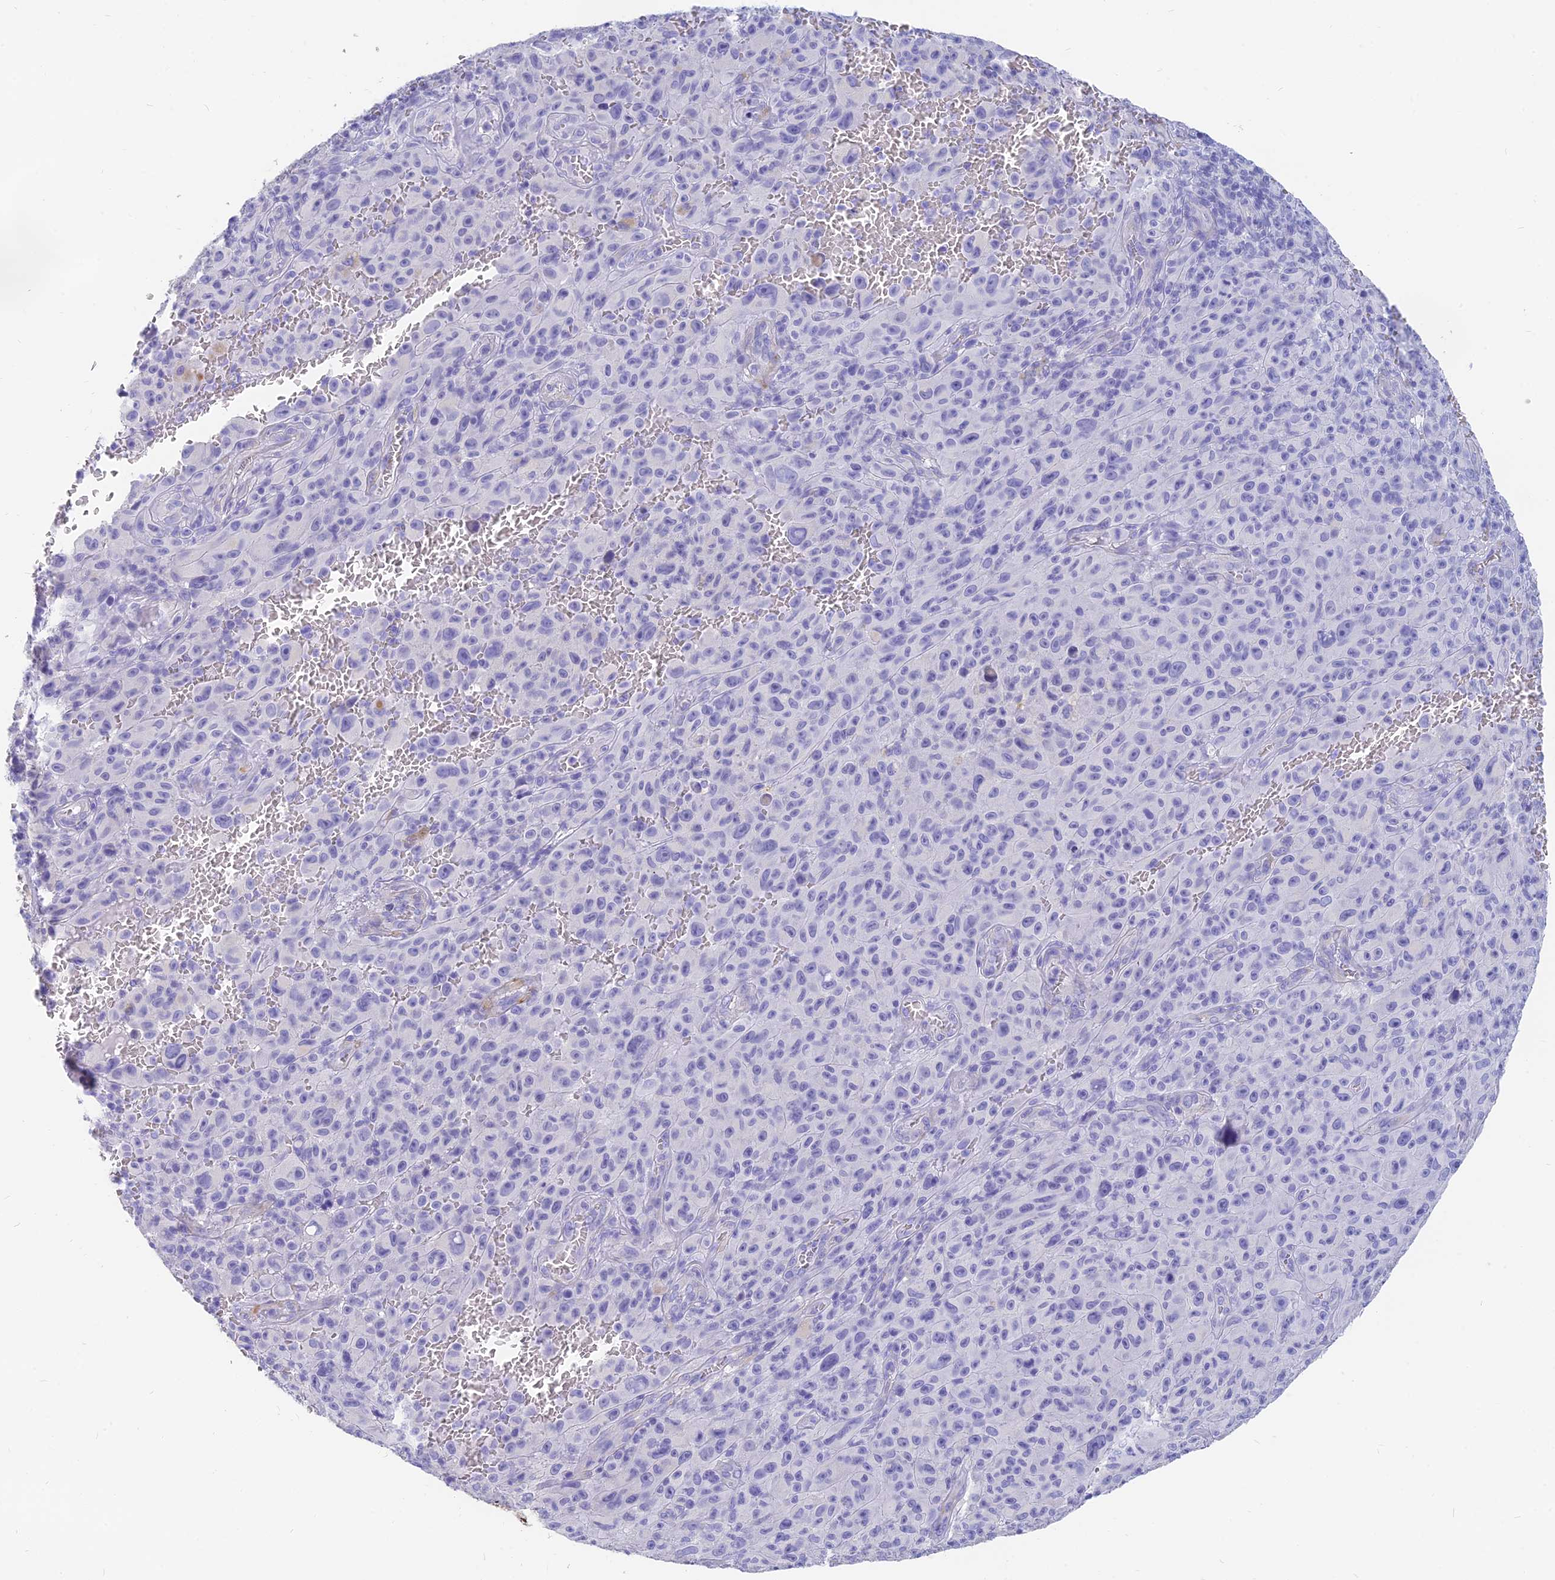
{"staining": {"intensity": "negative", "quantity": "none", "location": "none"}, "tissue": "melanoma", "cell_type": "Tumor cells", "image_type": "cancer", "snomed": [{"axis": "morphology", "description": "Malignant melanoma, NOS"}, {"axis": "topography", "description": "Skin"}], "caption": "Immunohistochemistry (IHC) of malignant melanoma demonstrates no expression in tumor cells. Nuclei are stained in blue.", "gene": "SLC36A2", "patient": {"sex": "female", "age": 82}}